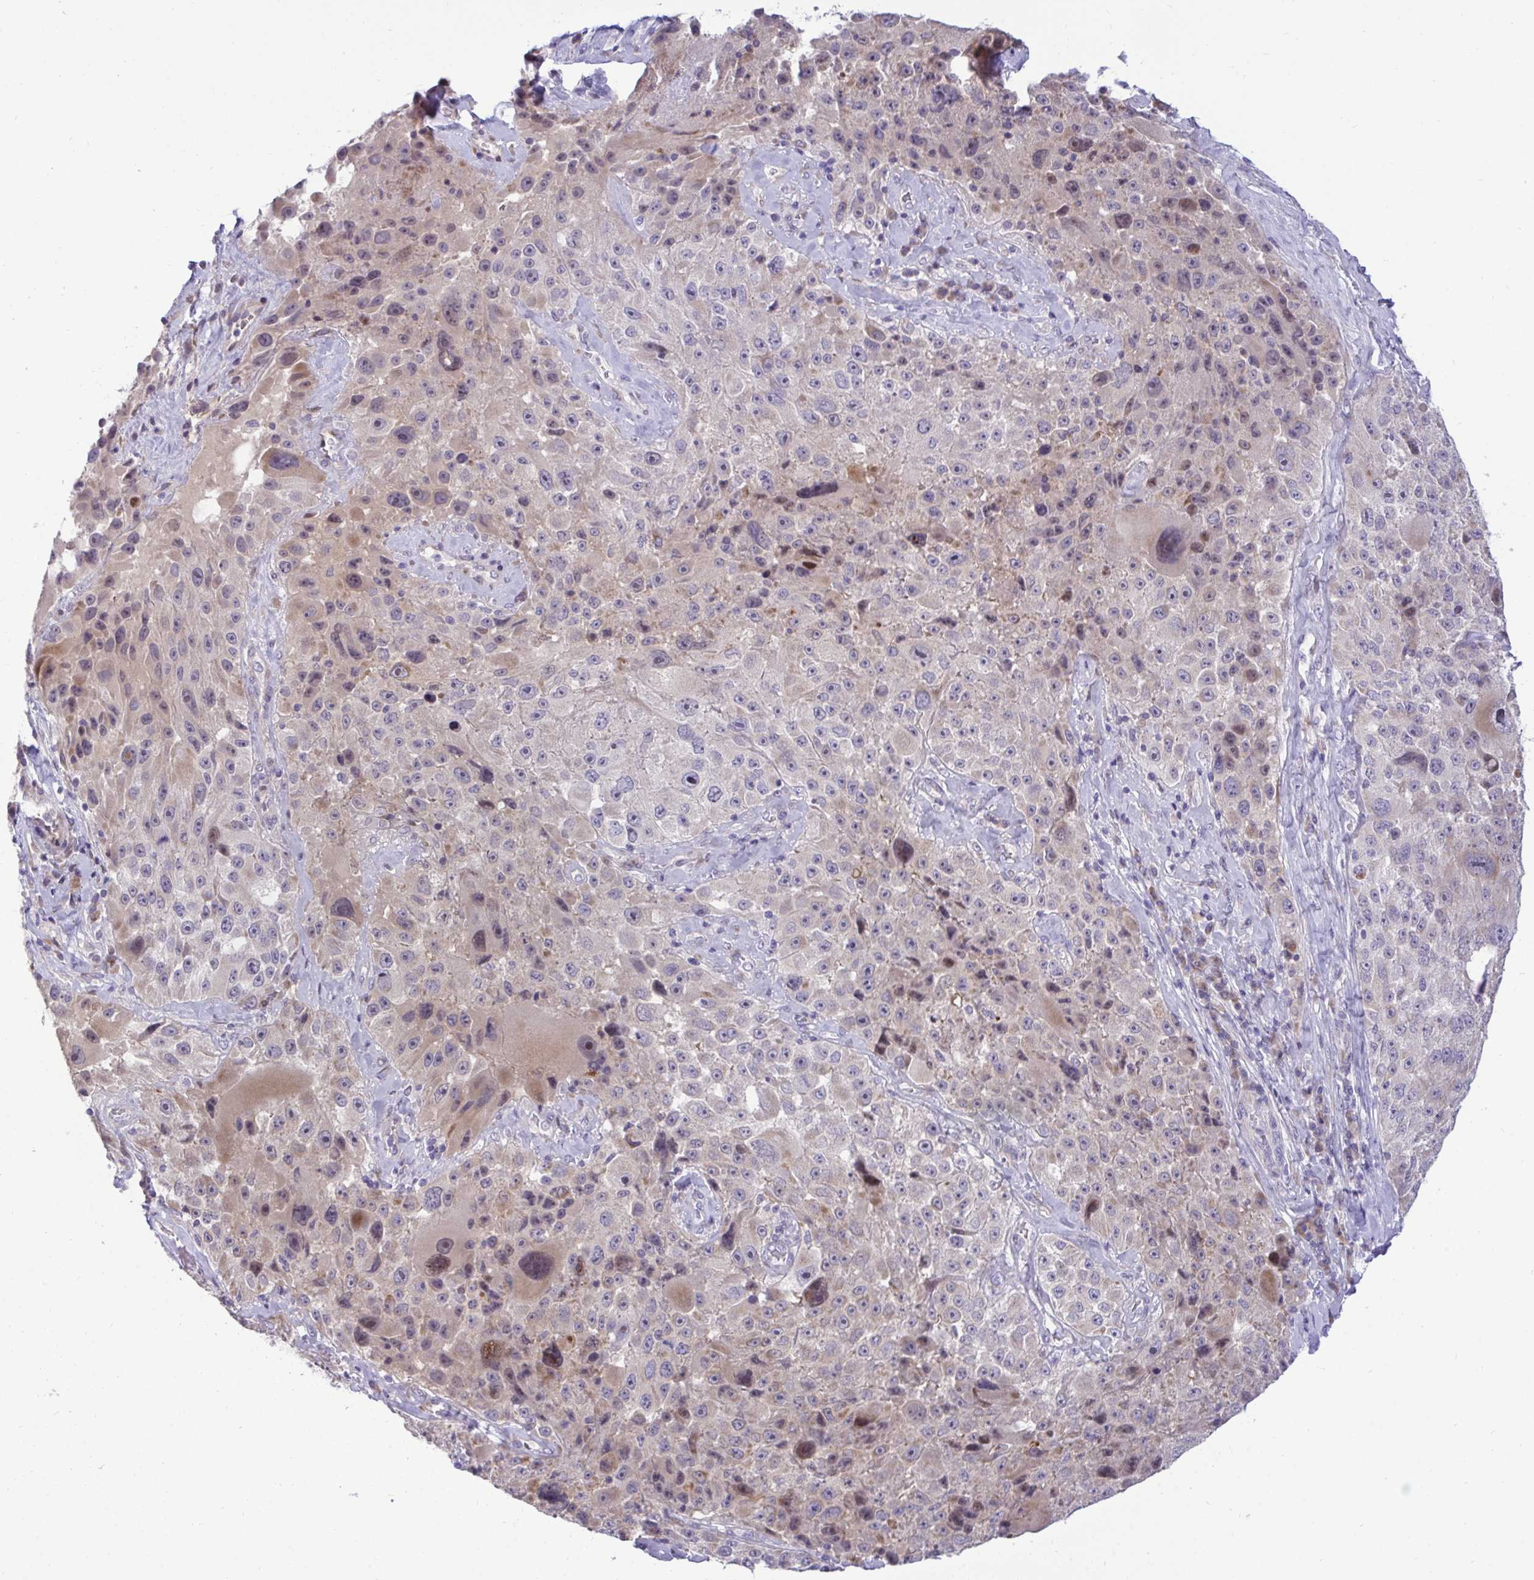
{"staining": {"intensity": "weak", "quantity": "<25%", "location": "nuclear"}, "tissue": "melanoma", "cell_type": "Tumor cells", "image_type": "cancer", "snomed": [{"axis": "morphology", "description": "Malignant melanoma, Metastatic site"}, {"axis": "topography", "description": "Lymph node"}], "caption": "Protein analysis of melanoma shows no significant staining in tumor cells.", "gene": "EPOP", "patient": {"sex": "male", "age": 62}}